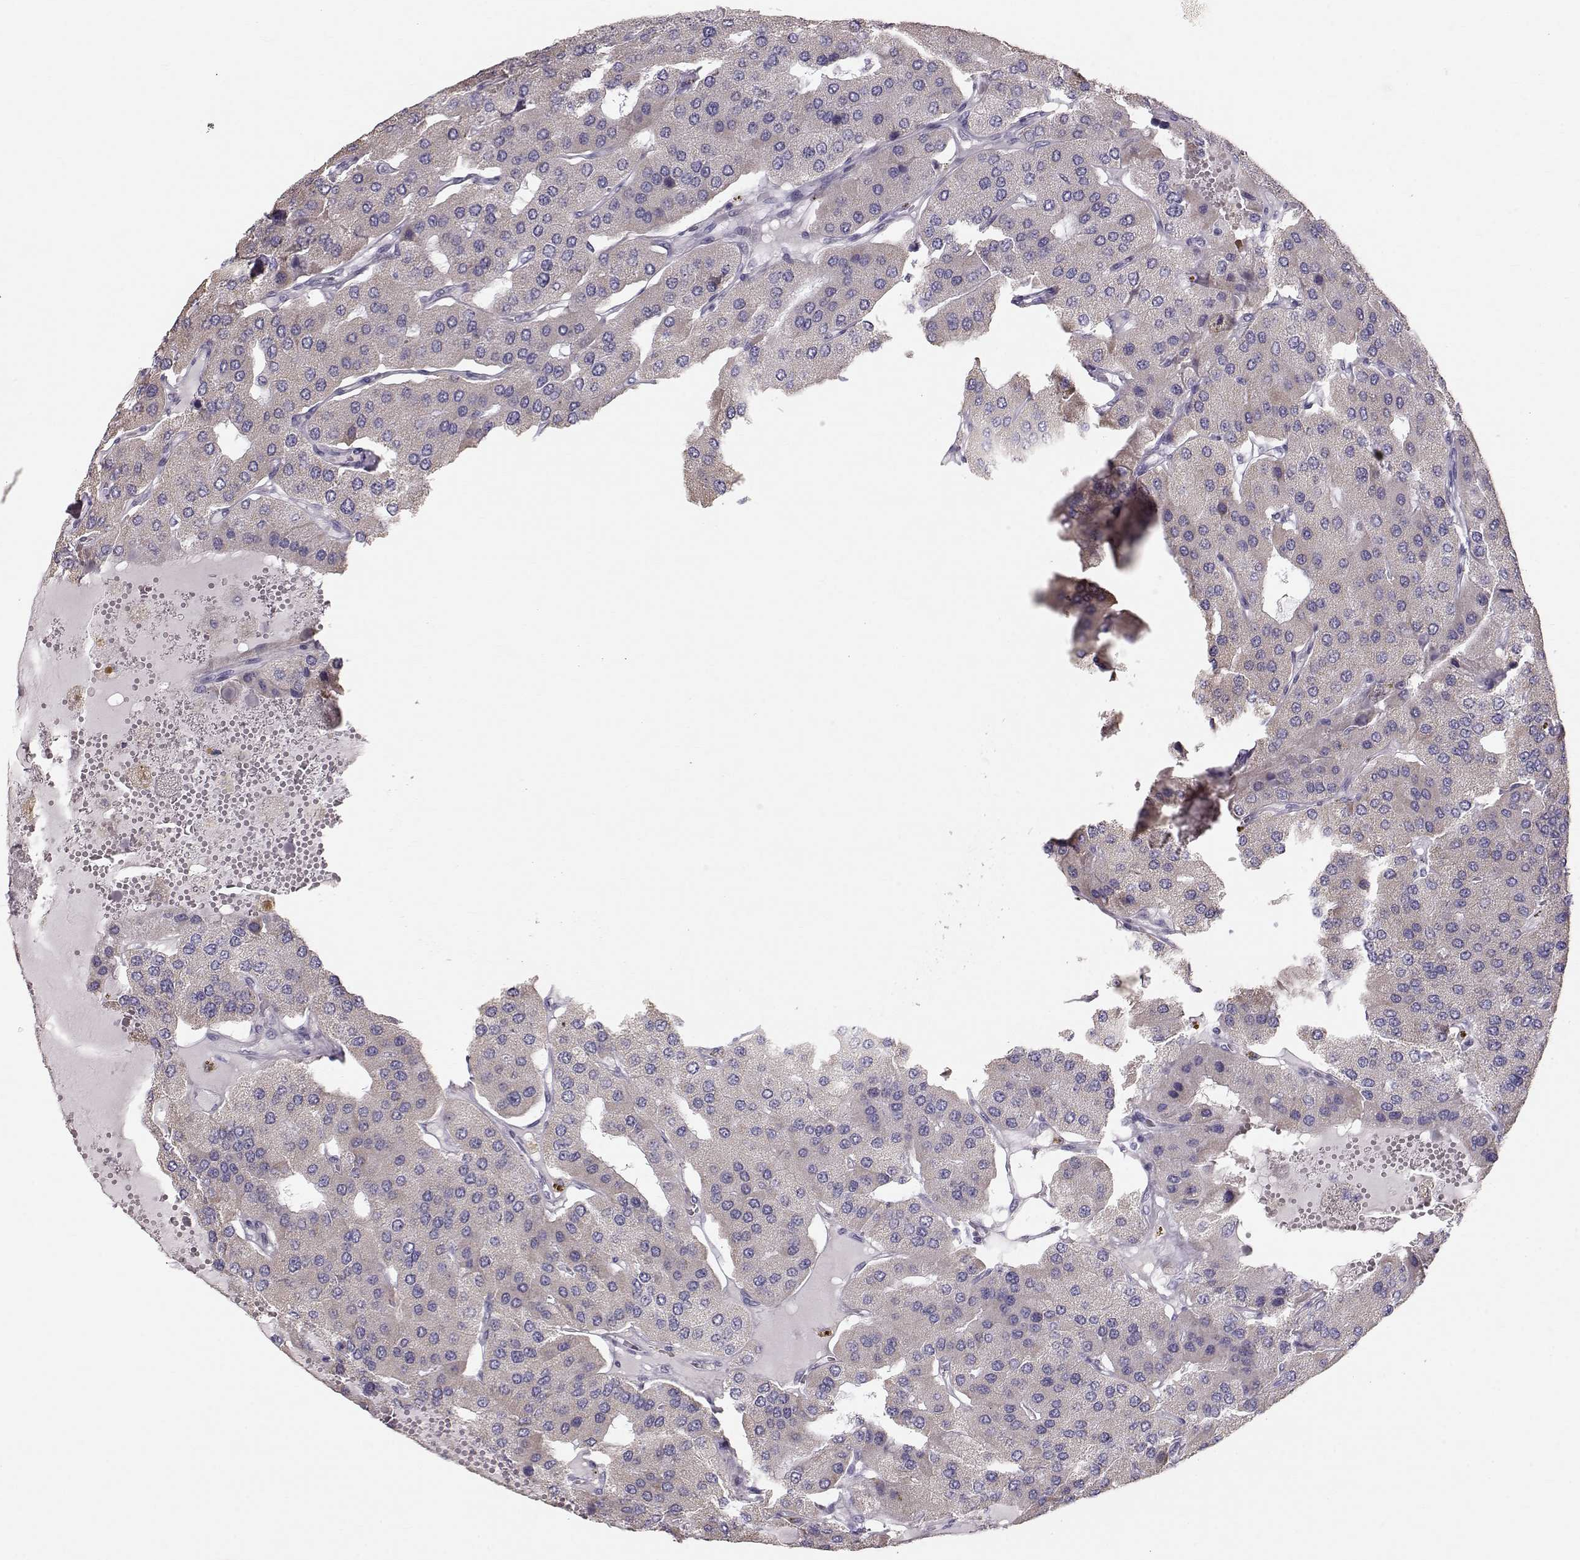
{"staining": {"intensity": "negative", "quantity": "none", "location": "none"}, "tissue": "parathyroid gland", "cell_type": "Glandular cells", "image_type": "normal", "snomed": [{"axis": "morphology", "description": "Normal tissue, NOS"}, {"axis": "morphology", "description": "Adenoma, NOS"}, {"axis": "topography", "description": "Parathyroid gland"}], "caption": "A high-resolution photomicrograph shows IHC staining of normal parathyroid gland, which displays no significant expression in glandular cells.", "gene": "POU1F1", "patient": {"sex": "female", "age": 86}}